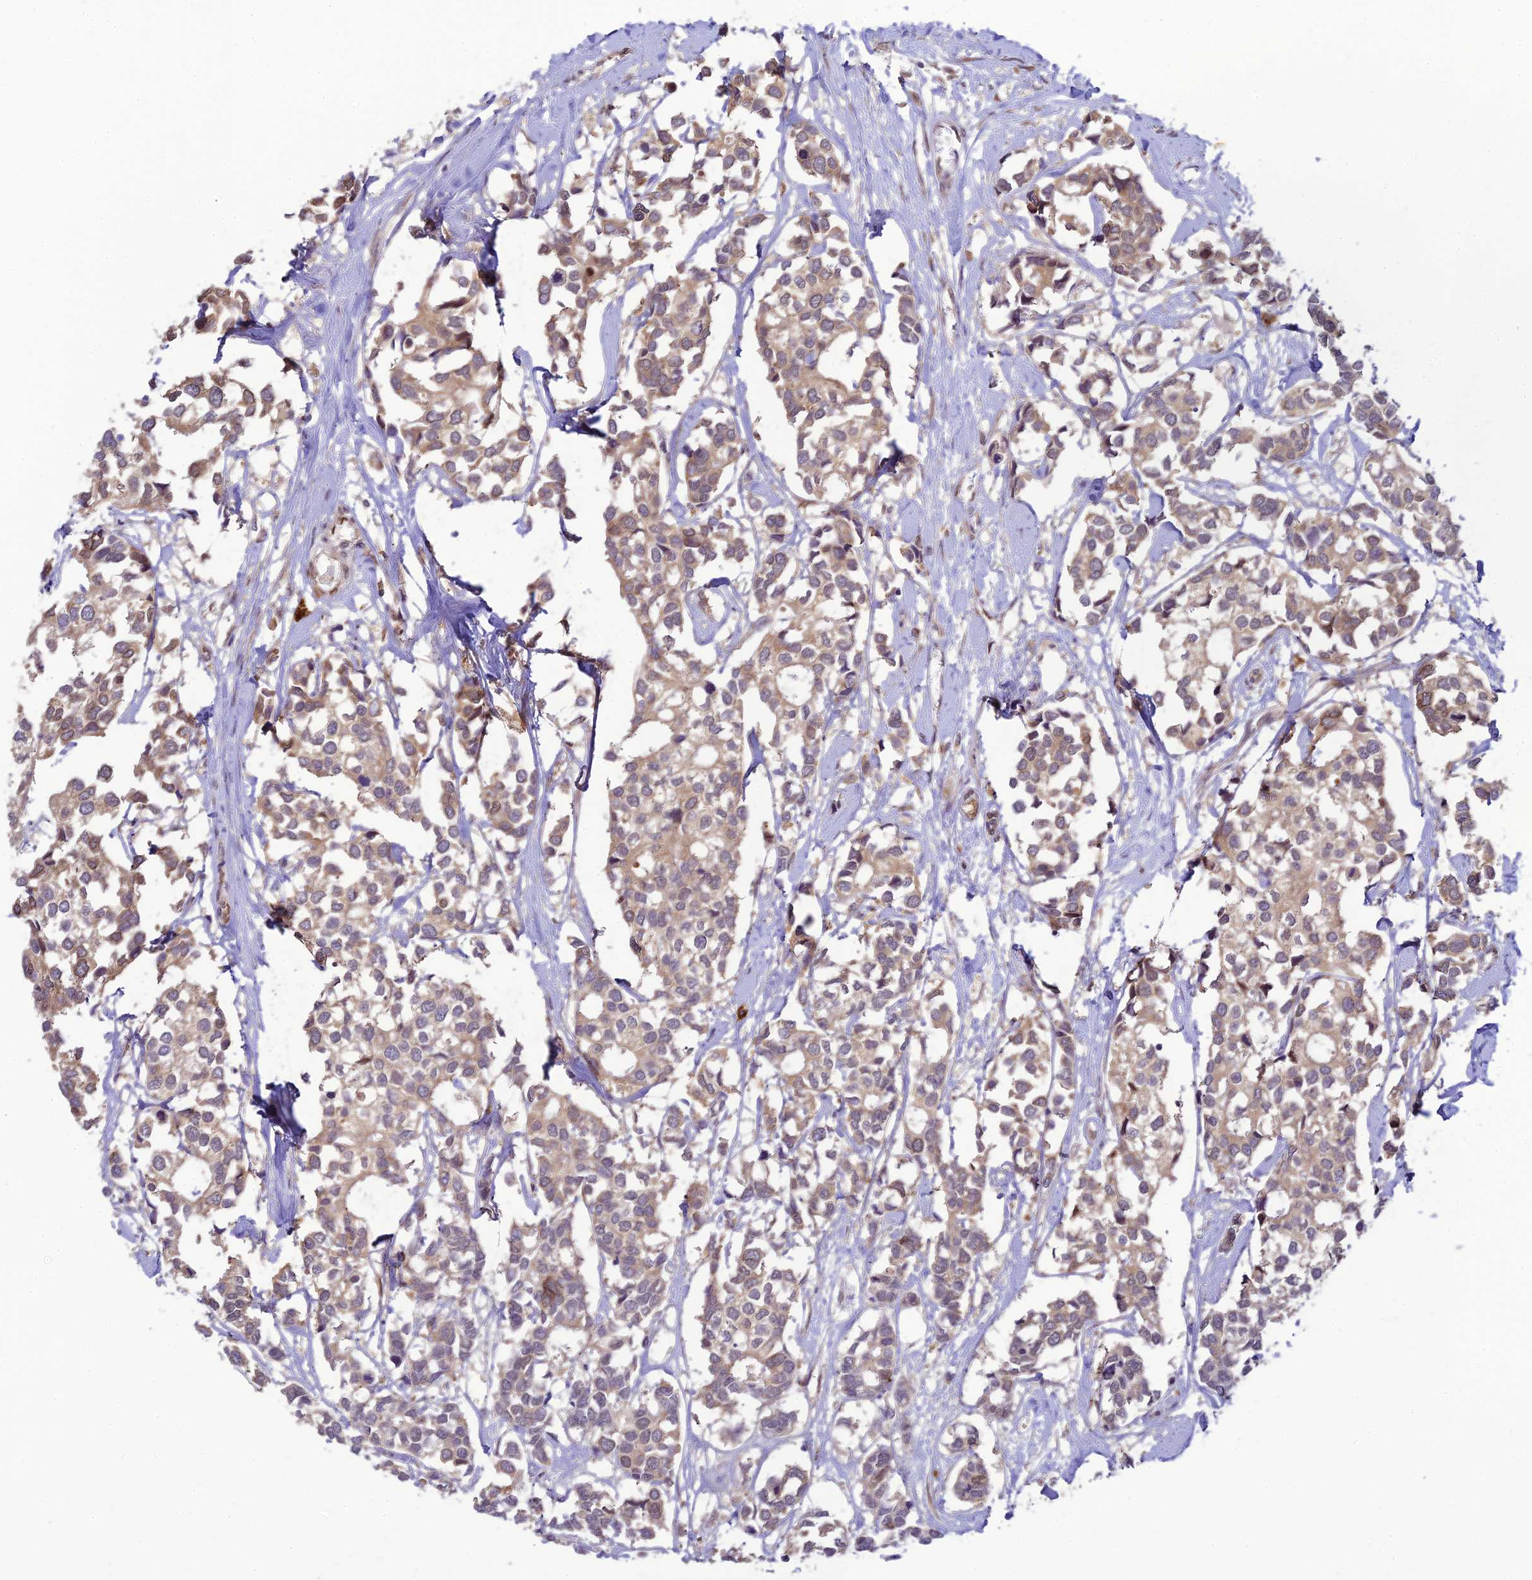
{"staining": {"intensity": "moderate", "quantity": "<25%", "location": "cytoplasmic/membranous"}, "tissue": "breast cancer", "cell_type": "Tumor cells", "image_type": "cancer", "snomed": [{"axis": "morphology", "description": "Duct carcinoma"}, {"axis": "topography", "description": "Breast"}], "caption": "The photomicrograph displays staining of breast cancer (infiltrating ductal carcinoma), revealing moderate cytoplasmic/membranous protein staining (brown color) within tumor cells.", "gene": "SKIC8", "patient": {"sex": "female", "age": 83}}